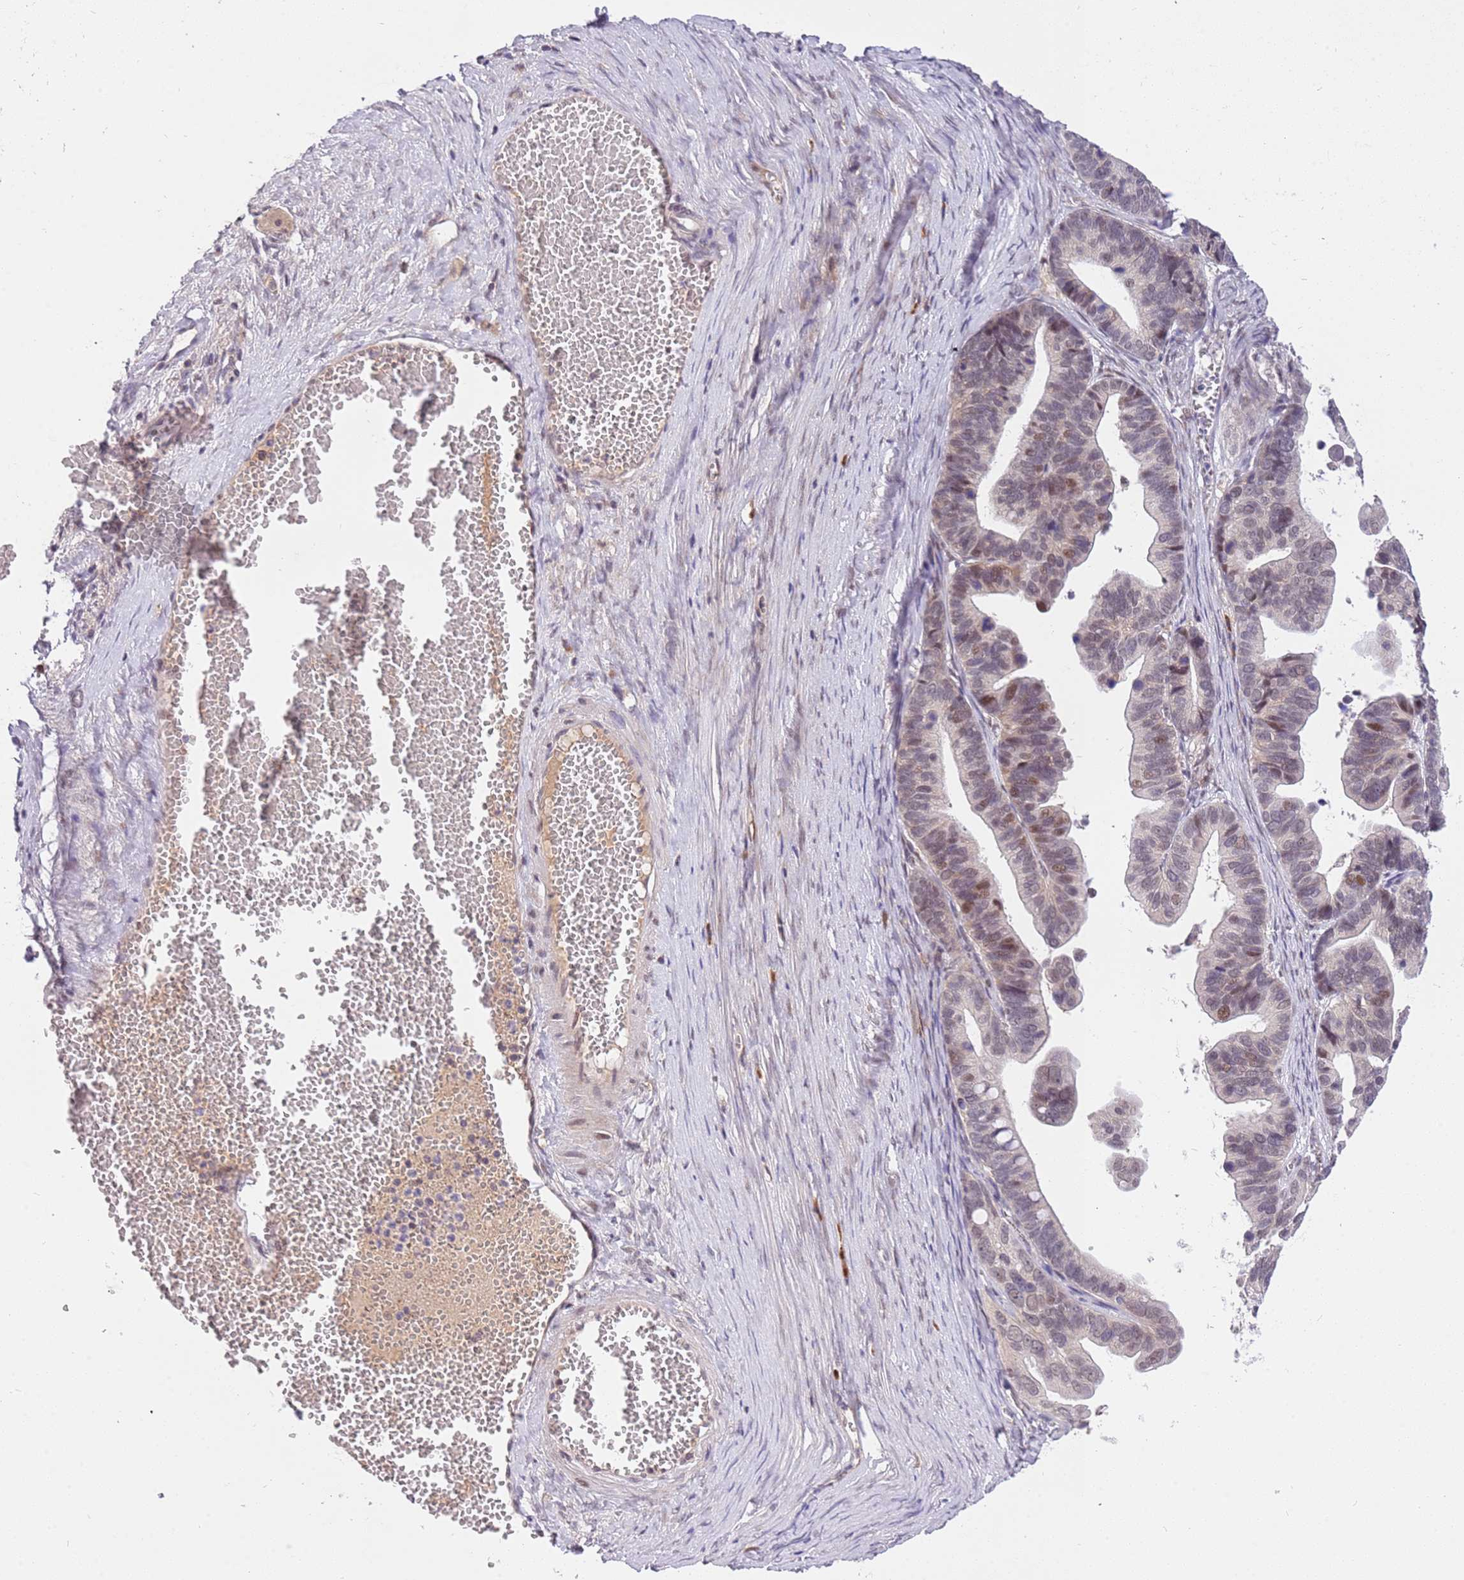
{"staining": {"intensity": "moderate", "quantity": "<25%", "location": "nuclear"}, "tissue": "ovarian cancer", "cell_type": "Tumor cells", "image_type": "cancer", "snomed": [{"axis": "morphology", "description": "Cystadenocarcinoma, serous, NOS"}, {"axis": "topography", "description": "Ovary"}], "caption": "Immunohistochemistry (DAB (3,3'-diaminobenzidine)) staining of human serous cystadenocarcinoma (ovarian) demonstrates moderate nuclear protein staining in approximately <25% of tumor cells. (IHC, brightfield microscopy, high magnification).", "gene": "MAGEF1", "patient": {"sex": "female", "age": 56}}